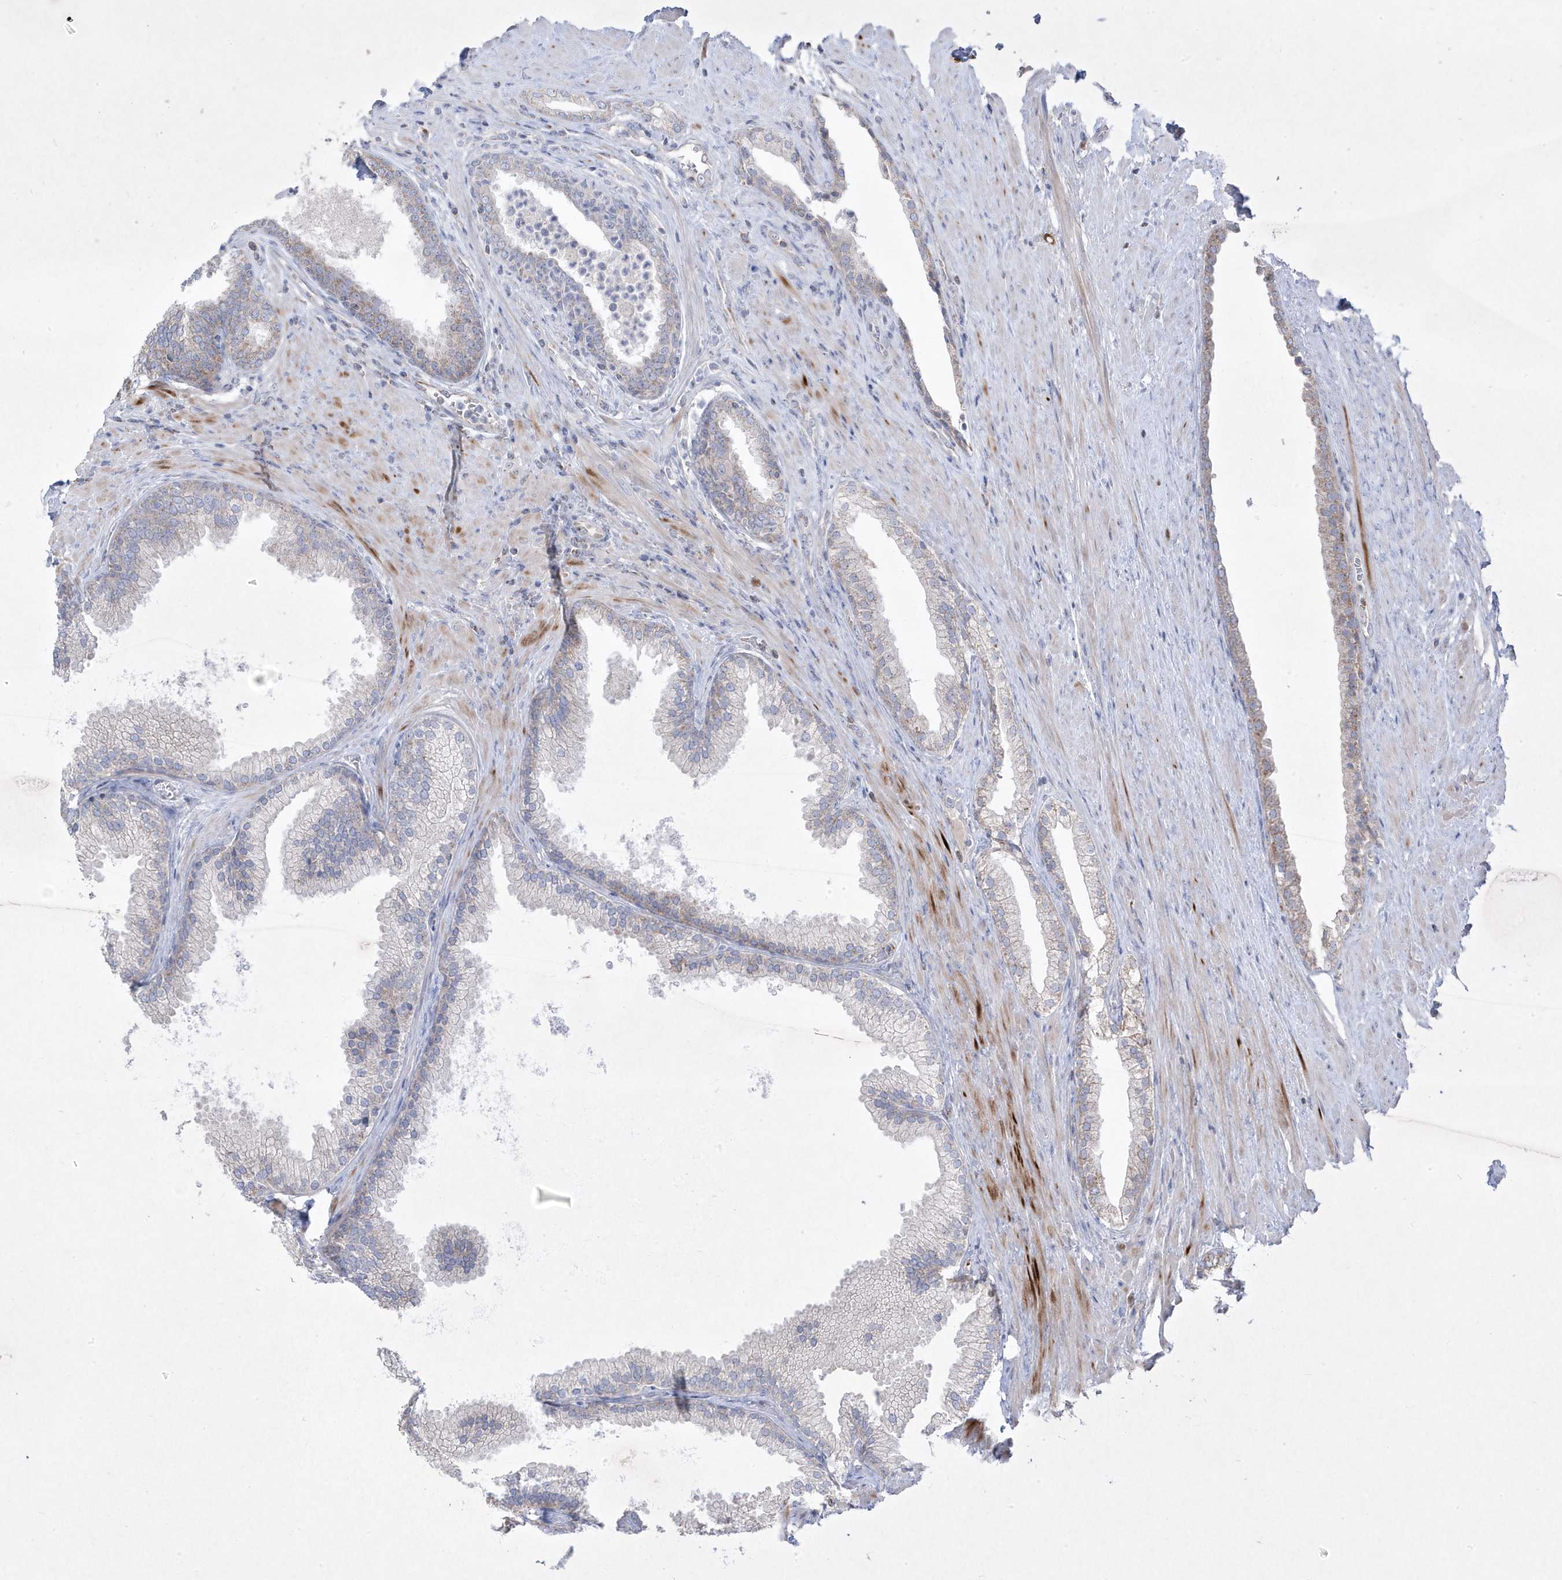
{"staining": {"intensity": "negative", "quantity": "none", "location": "none"}, "tissue": "prostate", "cell_type": "Glandular cells", "image_type": "normal", "snomed": [{"axis": "morphology", "description": "Normal tissue, NOS"}, {"axis": "topography", "description": "Prostate"}], "caption": "This photomicrograph is of benign prostate stained with IHC to label a protein in brown with the nuclei are counter-stained blue. There is no expression in glandular cells. (DAB IHC with hematoxylin counter stain).", "gene": "ADAMTSL3", "patient": {"sex": "male", "age": 76}}